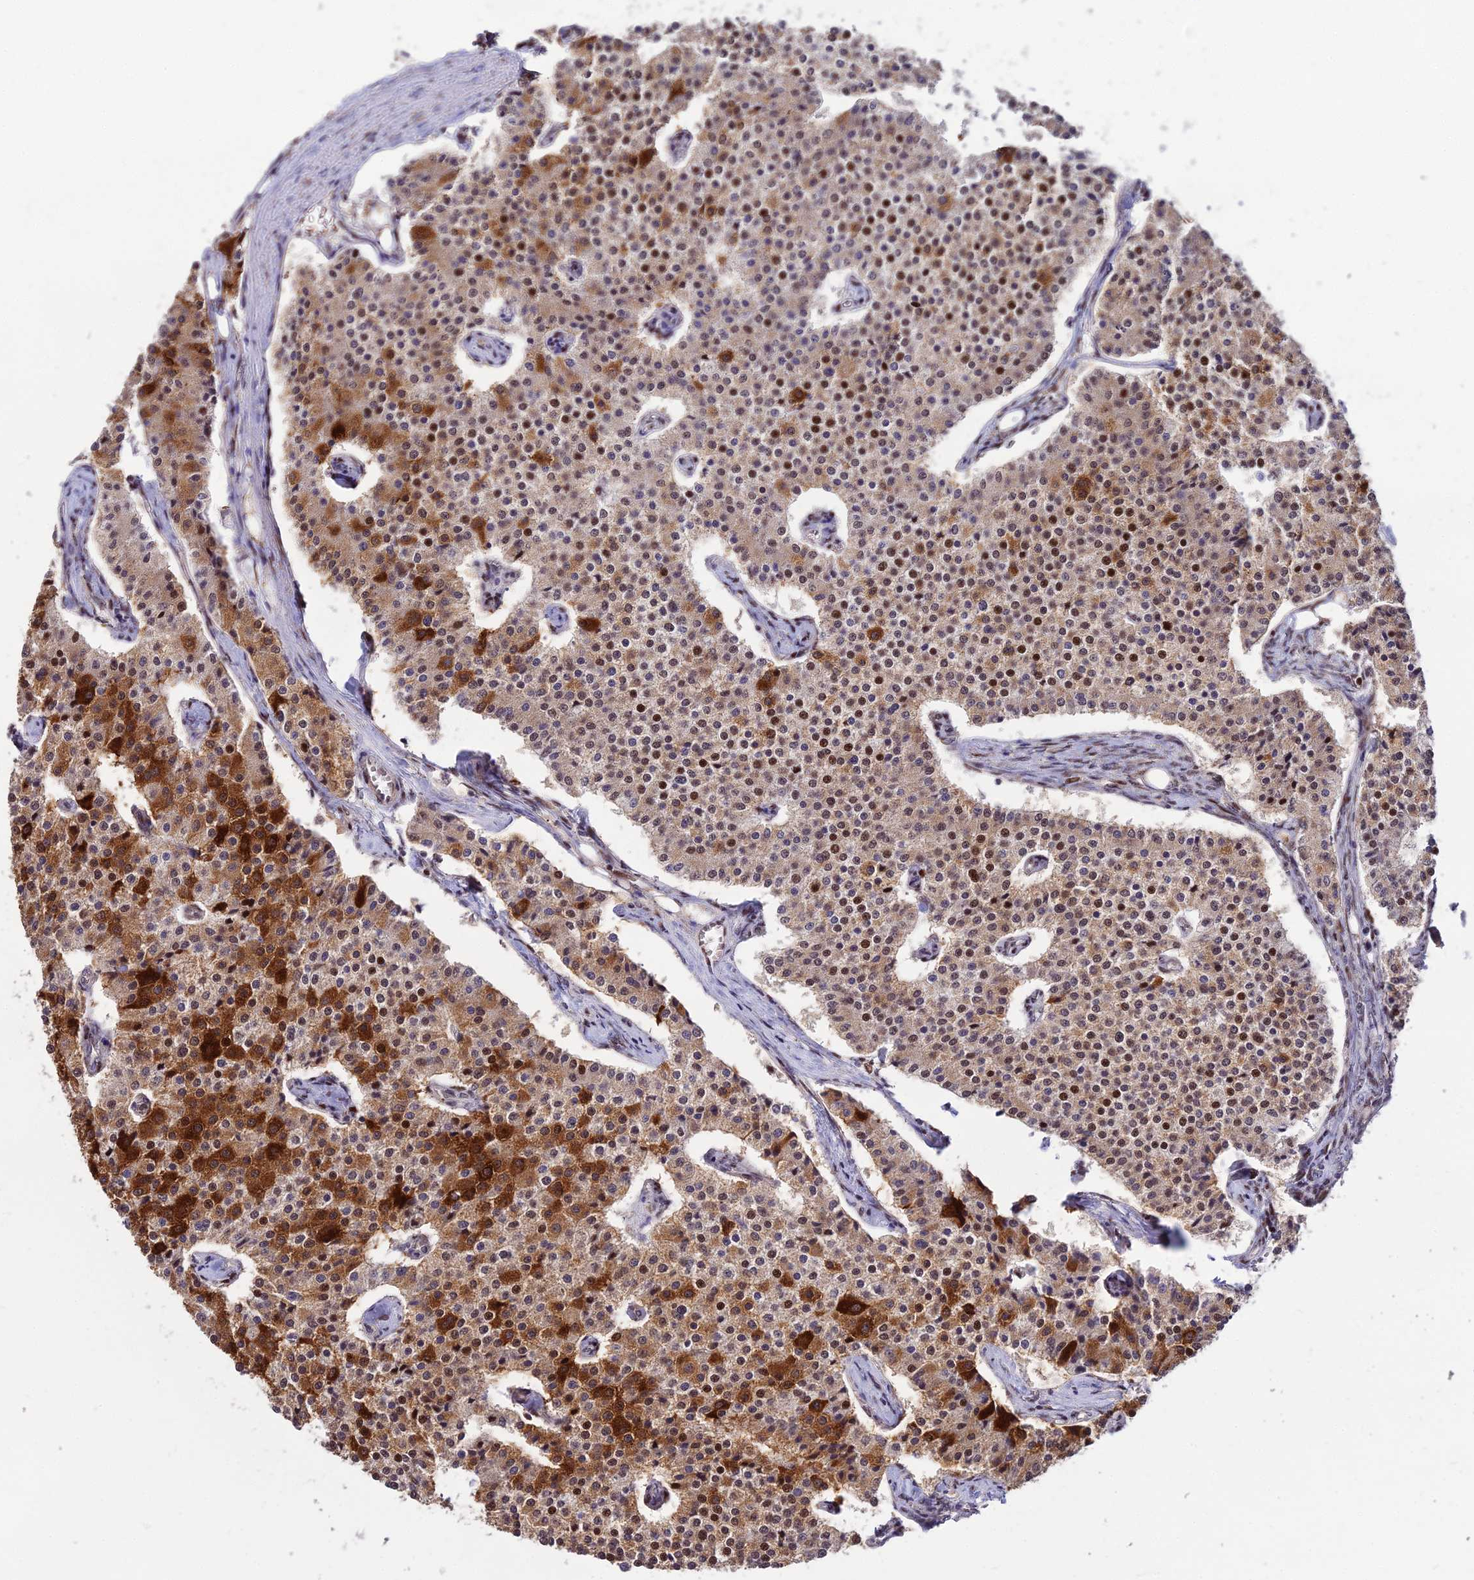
{"staining": {"intensity": "moderate", "quantity": ">75%", "location": "cytoplasmic/membranous,nuclear"}, "tissue": "carcinoid", "cell_type": "Tumor cells", "image_type": "cancer", "snomed": [{"axis": "morphology", "description": "Carcinoid, malignant, NOS"}, {"axis": "topography", "description": "Colon"}], "caption": "This photomicrograph shows immunohistochemistry (IHC) staining of human carcinoid, with medium moderate cytoplasmic/membranous and nuclear staining in approximately >75% of tumor cells.", "gene": "CIB3", "patient": {"sex": "female", "age": 52}}